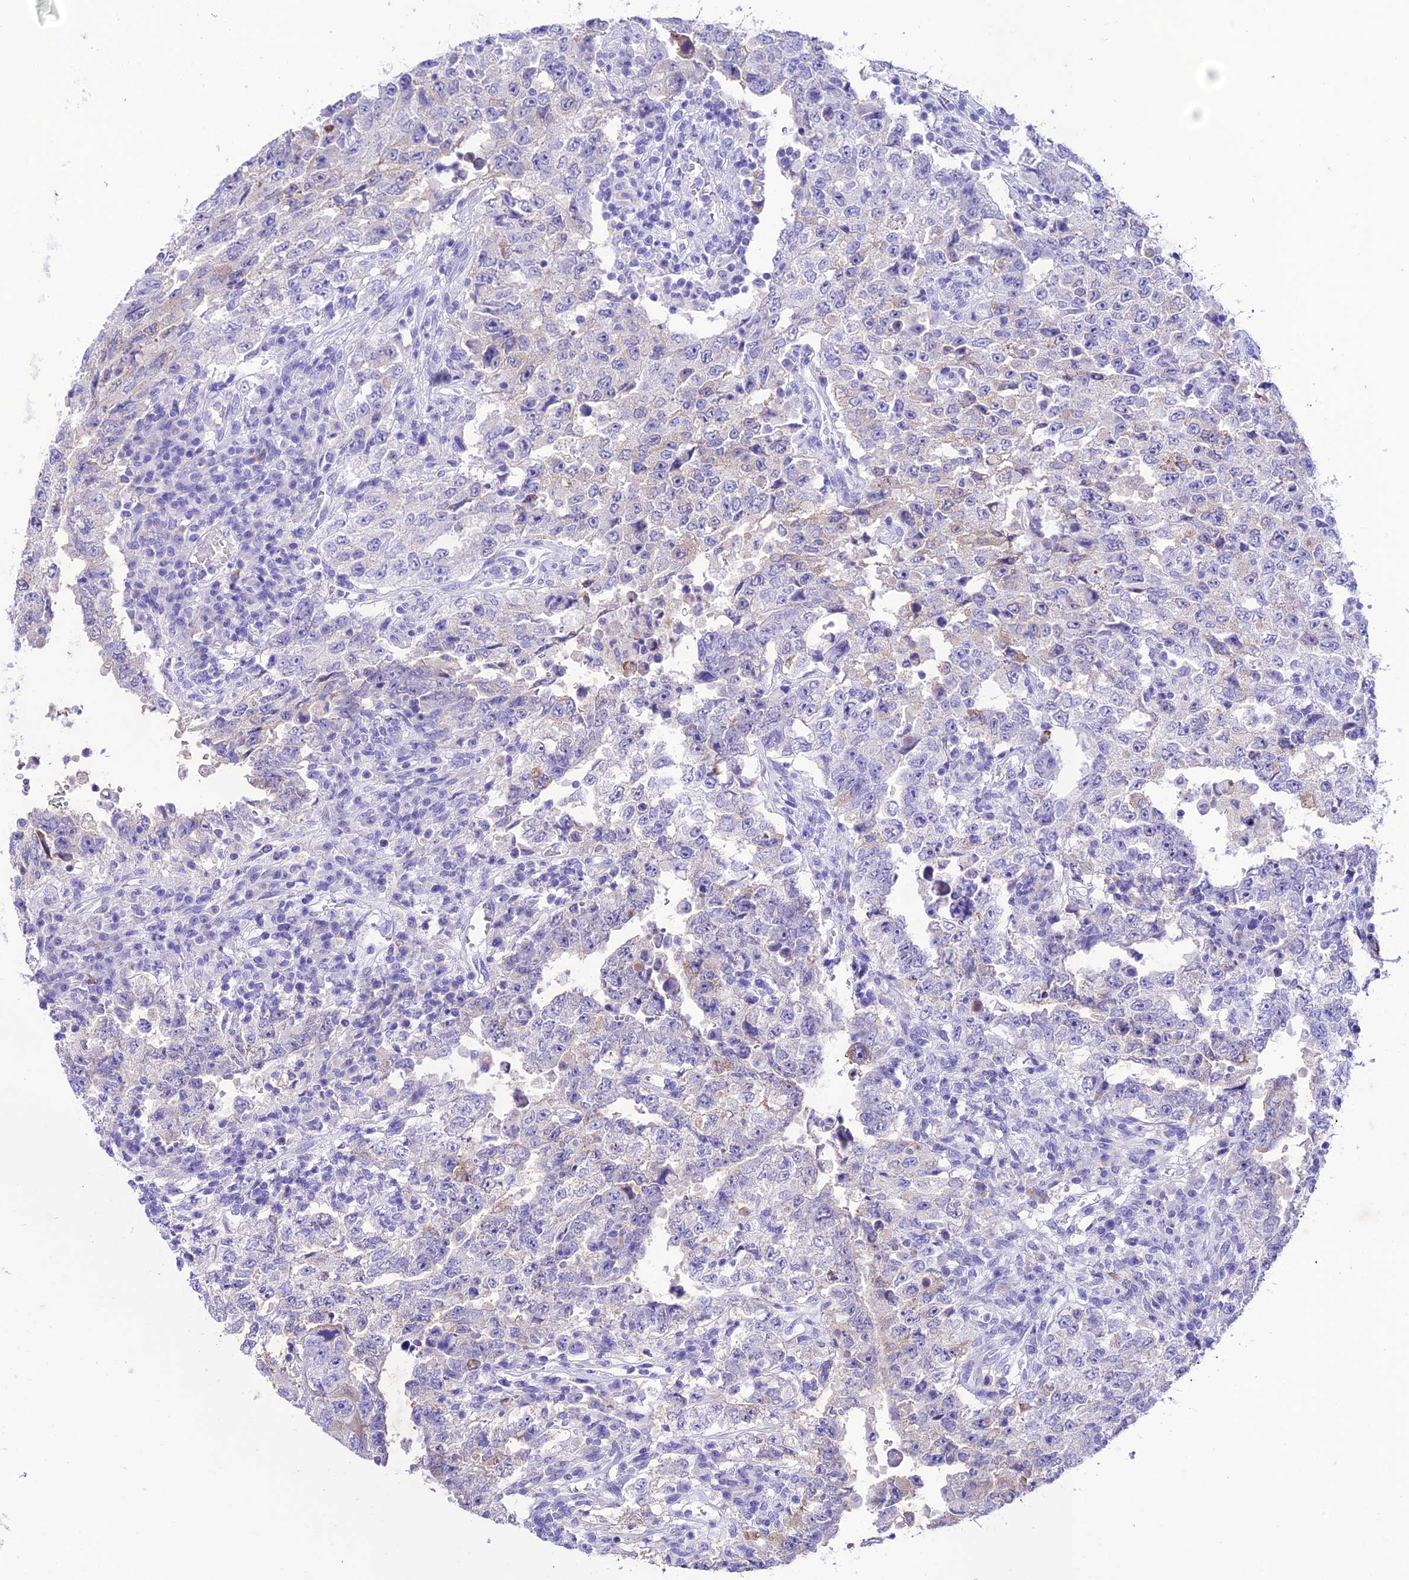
{"staining": {"intensity": "negative", "quantity": "none", "location": "none"}, "tissue": "testis cancer", "cell_type": "Tumor cells", "image_type": "cancer", "snomed": [{"axis": "morphology", "description": "Carcinoma, Embryonal, NOS"}, {"axis": "topography", "description": "Testis"}], "caption": "High power microscopy photomicrograph of an immunohistochemistry (IHC) micrograph of testis cancer (embryonal carcinoma), revealing no significant staining in tumor cells. The staining was performed using DAB to visualize the protein expression in brown, while the nuclei were stained in blue with hematoxylin (Magnification: 20x).", "gene": "NLRP6", "patient": {"sex": "male", "age": 26}}